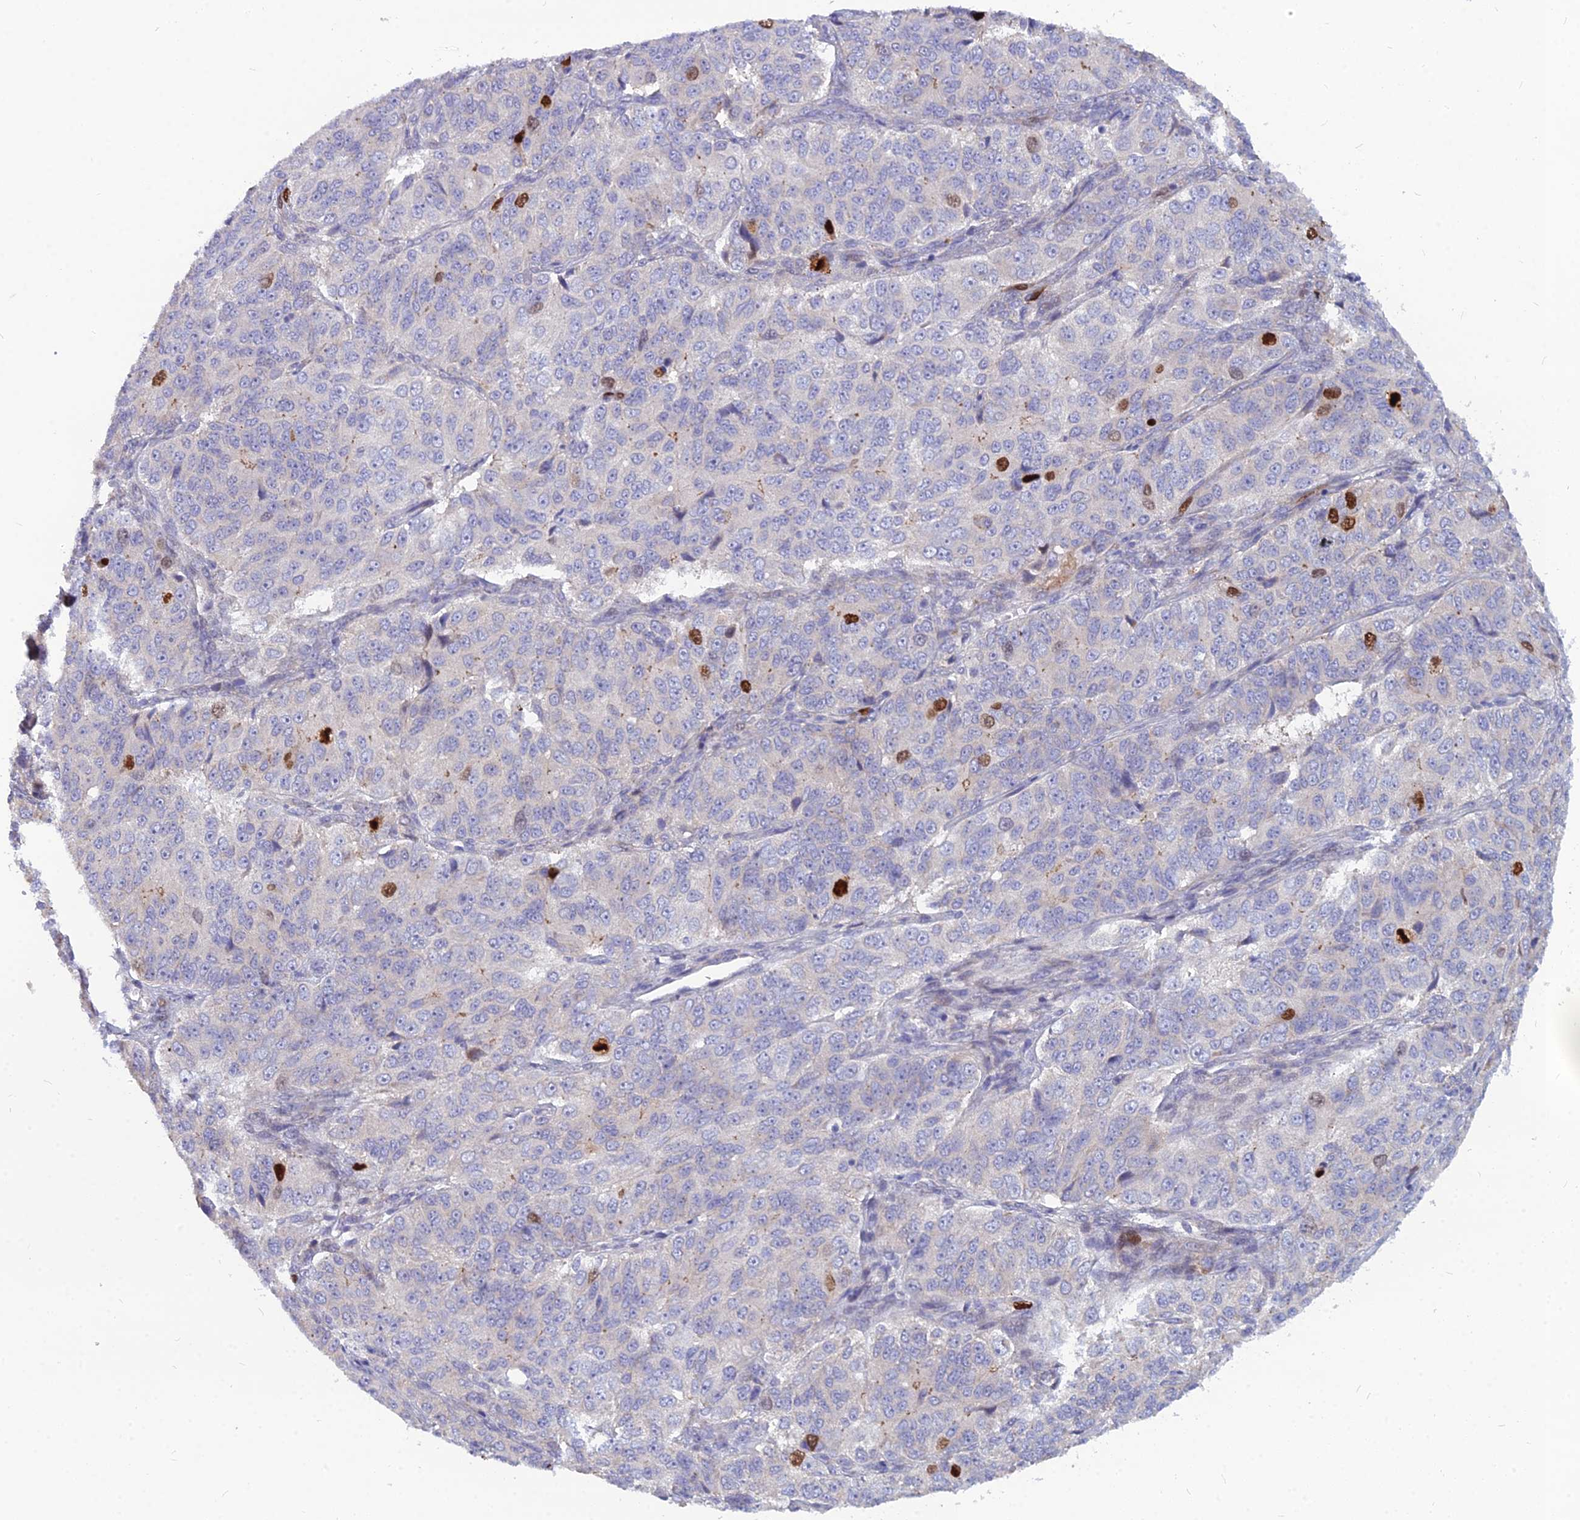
{"staining": {"intensity": "strong", "quantity": "<25%", "location": "nuclear"}, "tissue": "ovarian cancer", "cell_type": "Tumor cells", "image_type": "cancer", "snomed": [{"axis": "morphology", "description": "Carcinoma, endometroid"}, {"axis": "topography", "description": "Ovary"}], "caption": "A photomicrograph showing strong nuclear staining in about <25% of tumor cells in ovarian cancer (endometroid carcinoma), as visualized by brown immunohistochemical staining.", "gene": "NUSAP1", "patient": {"sex": "female", "age": 51}}